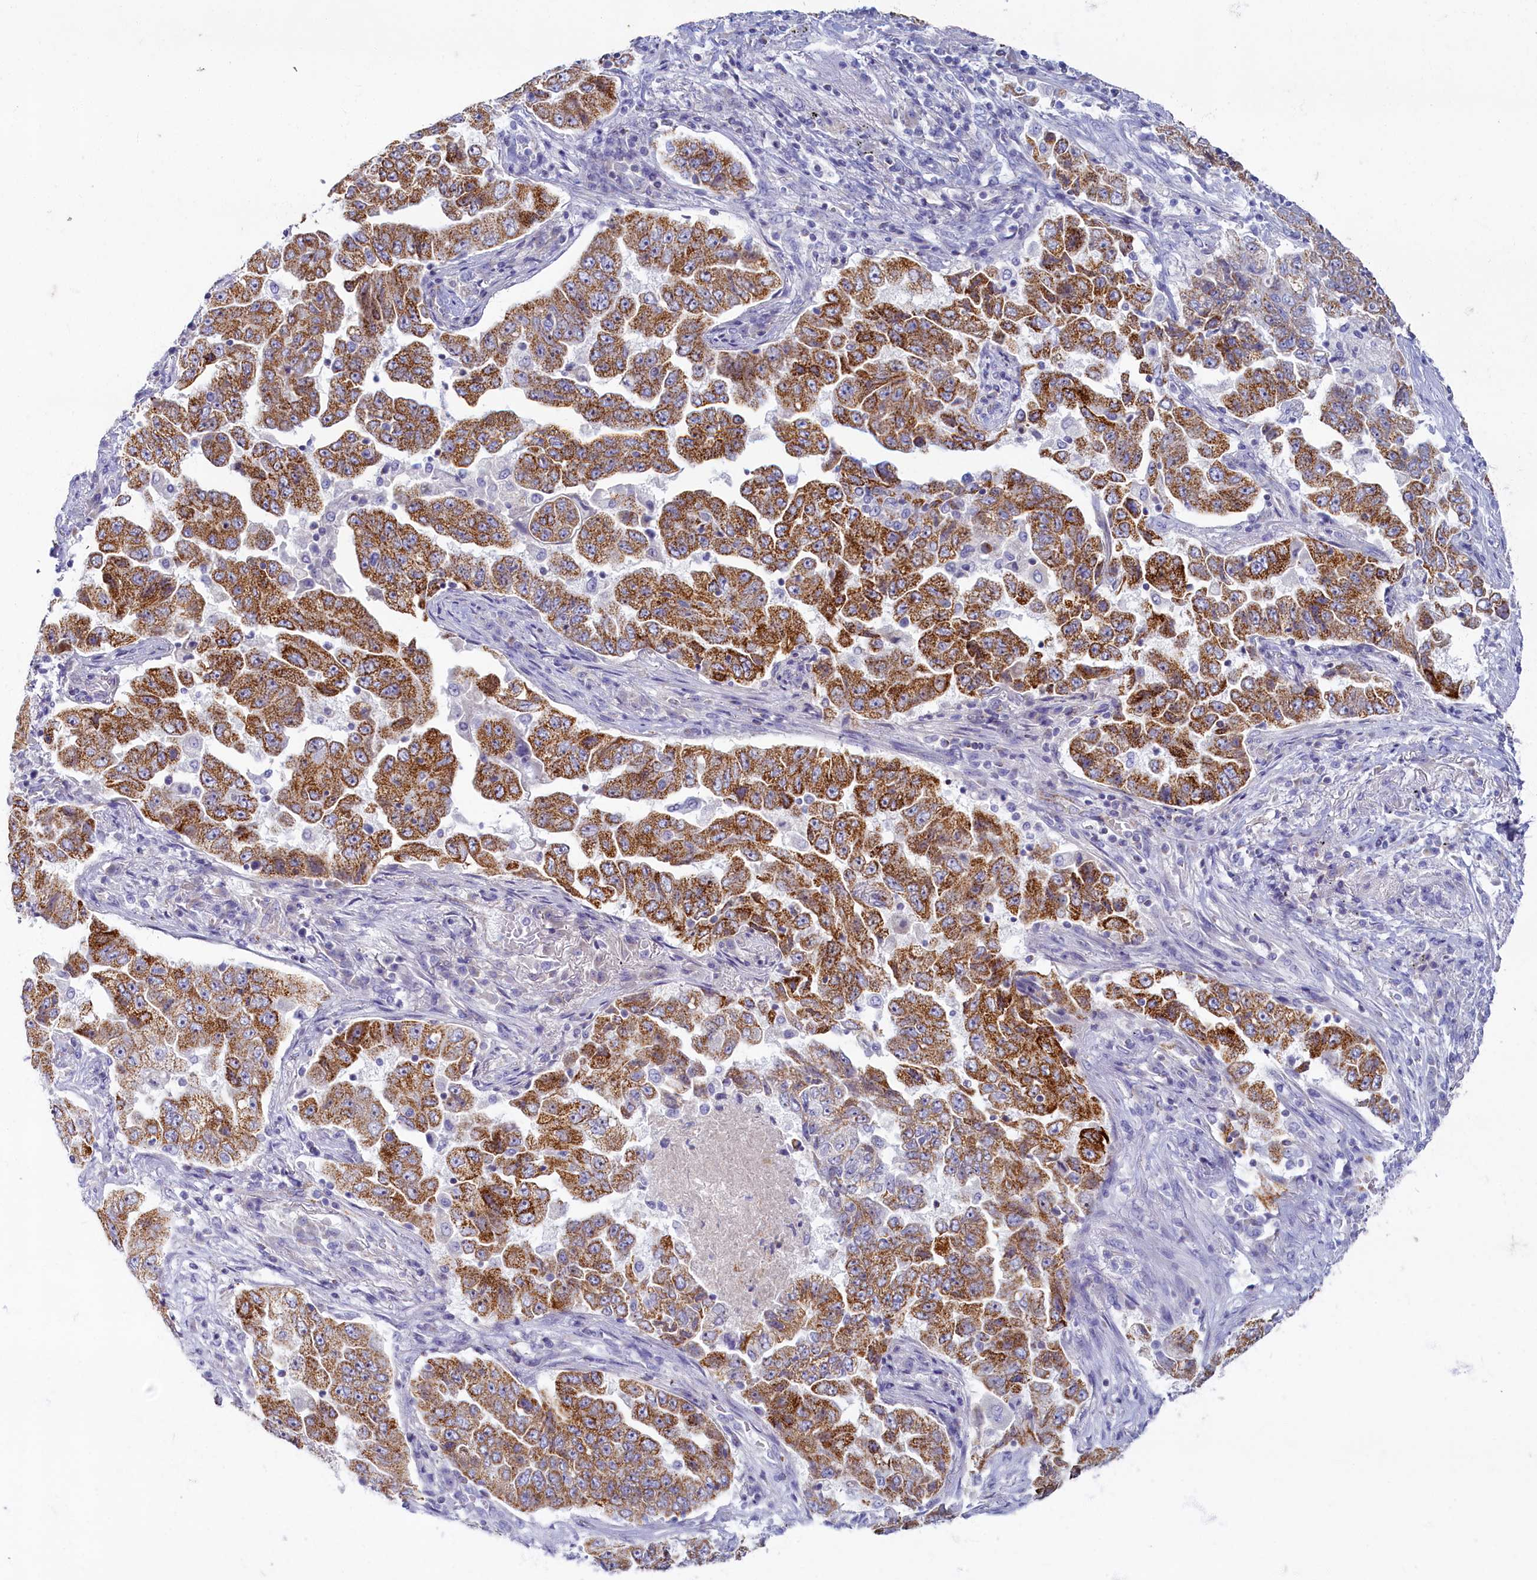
{"staining": {"intensity": "moderate", "quantity": ">75%", "location": "cytoplasmic/membranous"}, "tissue": "lung cancer", "cell_type": "Tumor cells", "image_type": "cancer", "snomed": [{"axis": "morphology", "description": "Adenocarcinoma, NOS"}, {"axis": "topography", "description": "Lung"}], "caption": "DAB immunohistochemical staining of lung adenocarcinoma reveals moderate cytoplasmic/membranous protein positivity in approximately >75% of tumor cells.", "gene": "OCIAD2", "patient": {"sex": "female", "age": 51}}